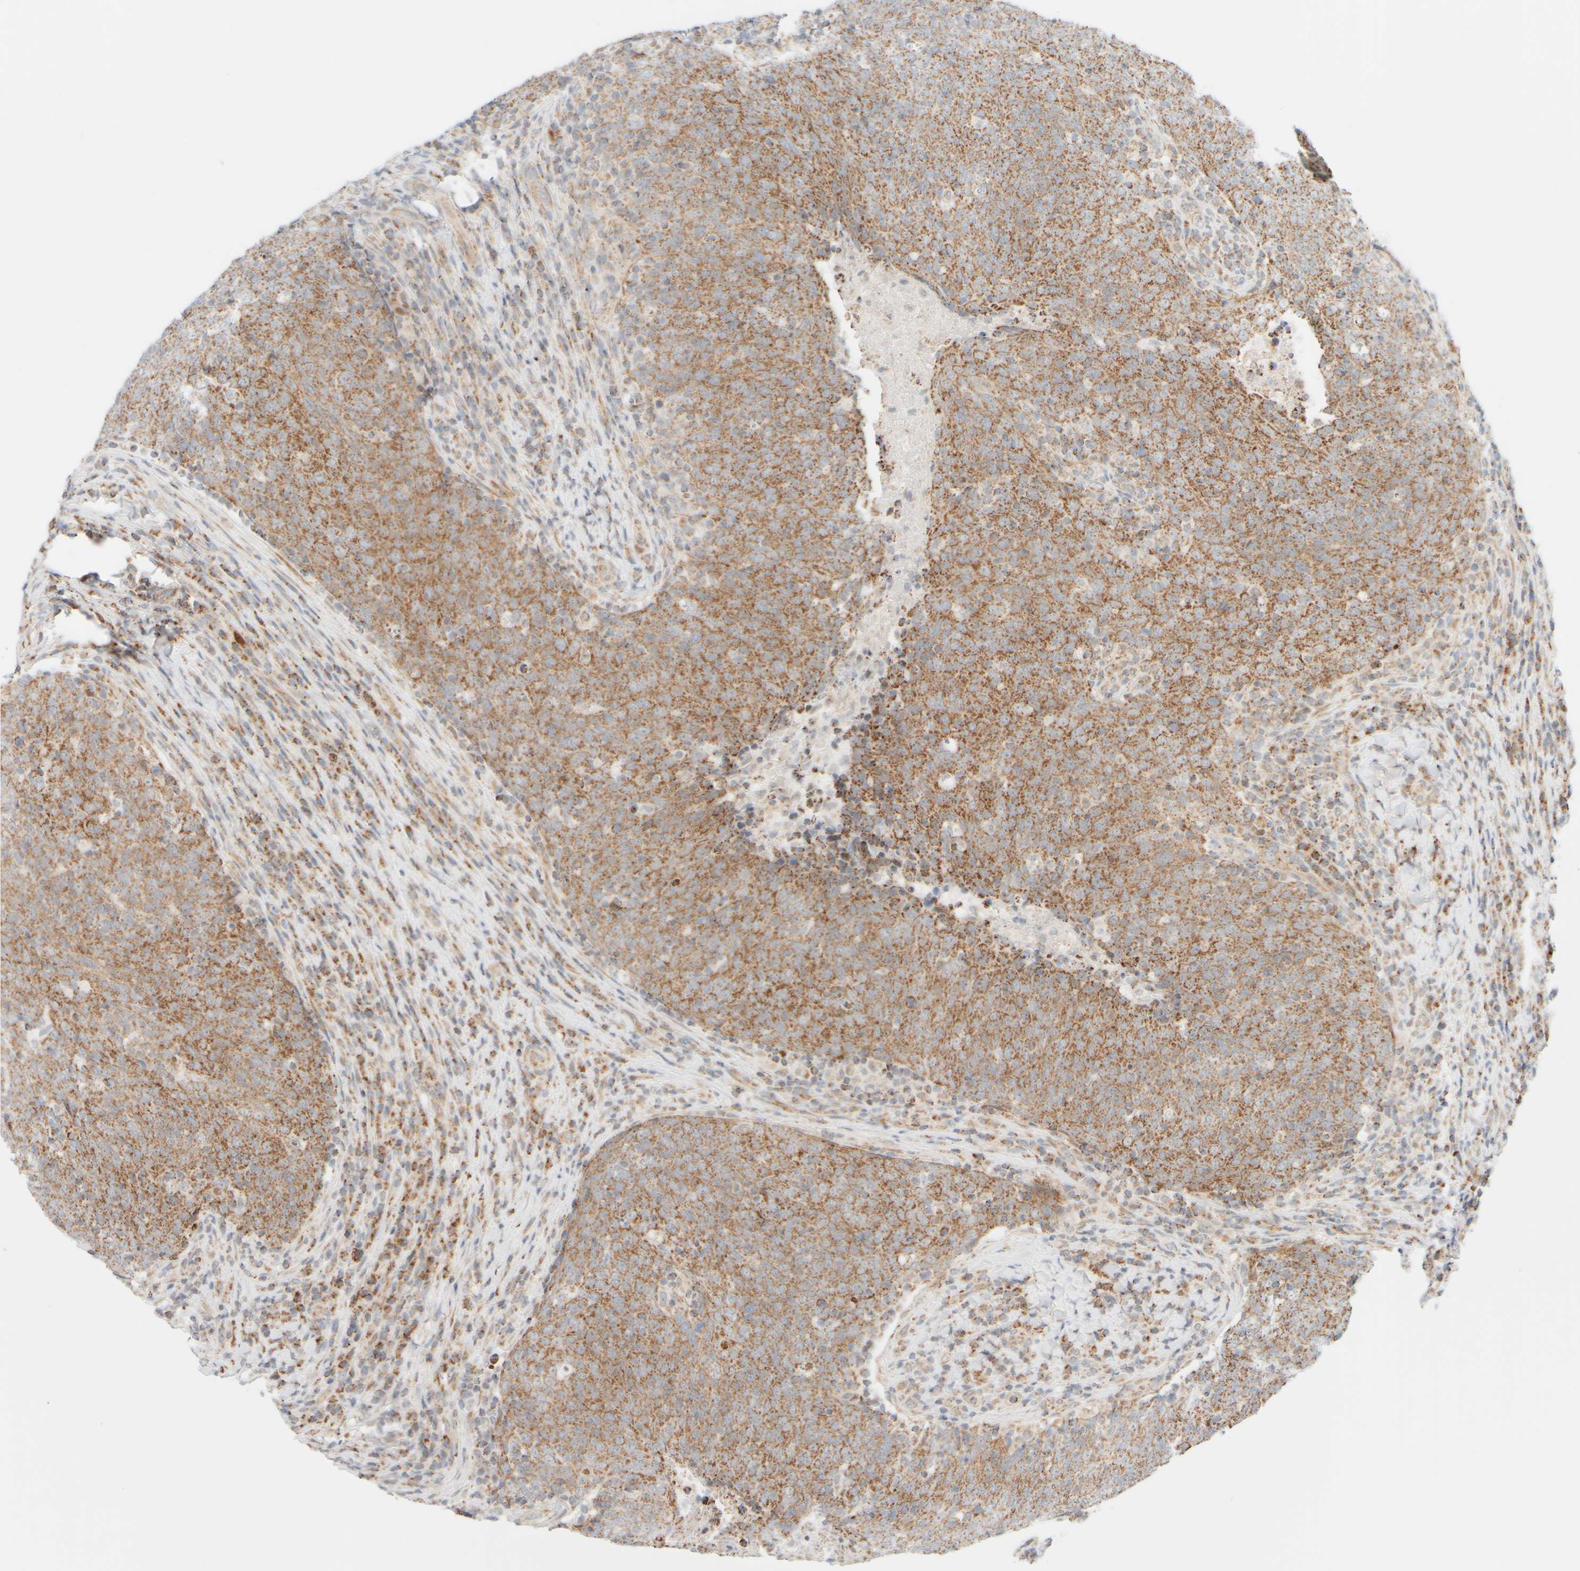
{"staining": {"intensity": "moderate", "quantity": ">75%", "location": "cytoplasmic/membranous"}, "tissue": "head and neck cancer", "cell_type": "Tumor cells", "image_type": "cancer", "snomed": [{"axis": "morphology", "description": "Squamous cell carcinoma, NOS"}, {"axis": "morphology", "description": "Squamous cell carcinoma, metastatic, NOS"}, {"axis": "topography", "description": "Lymph node"}, {"axis": "topography", "description": "Head-Neck"}], "caption": "Brown immunohistochemical staining in head and neck squamous cell carcinoma displays moderate cytoplasmic/membranous expression in about >75% of tumor cells.", "gene": "PPM1K", "patient": {"sex": "male", "age": 62}}